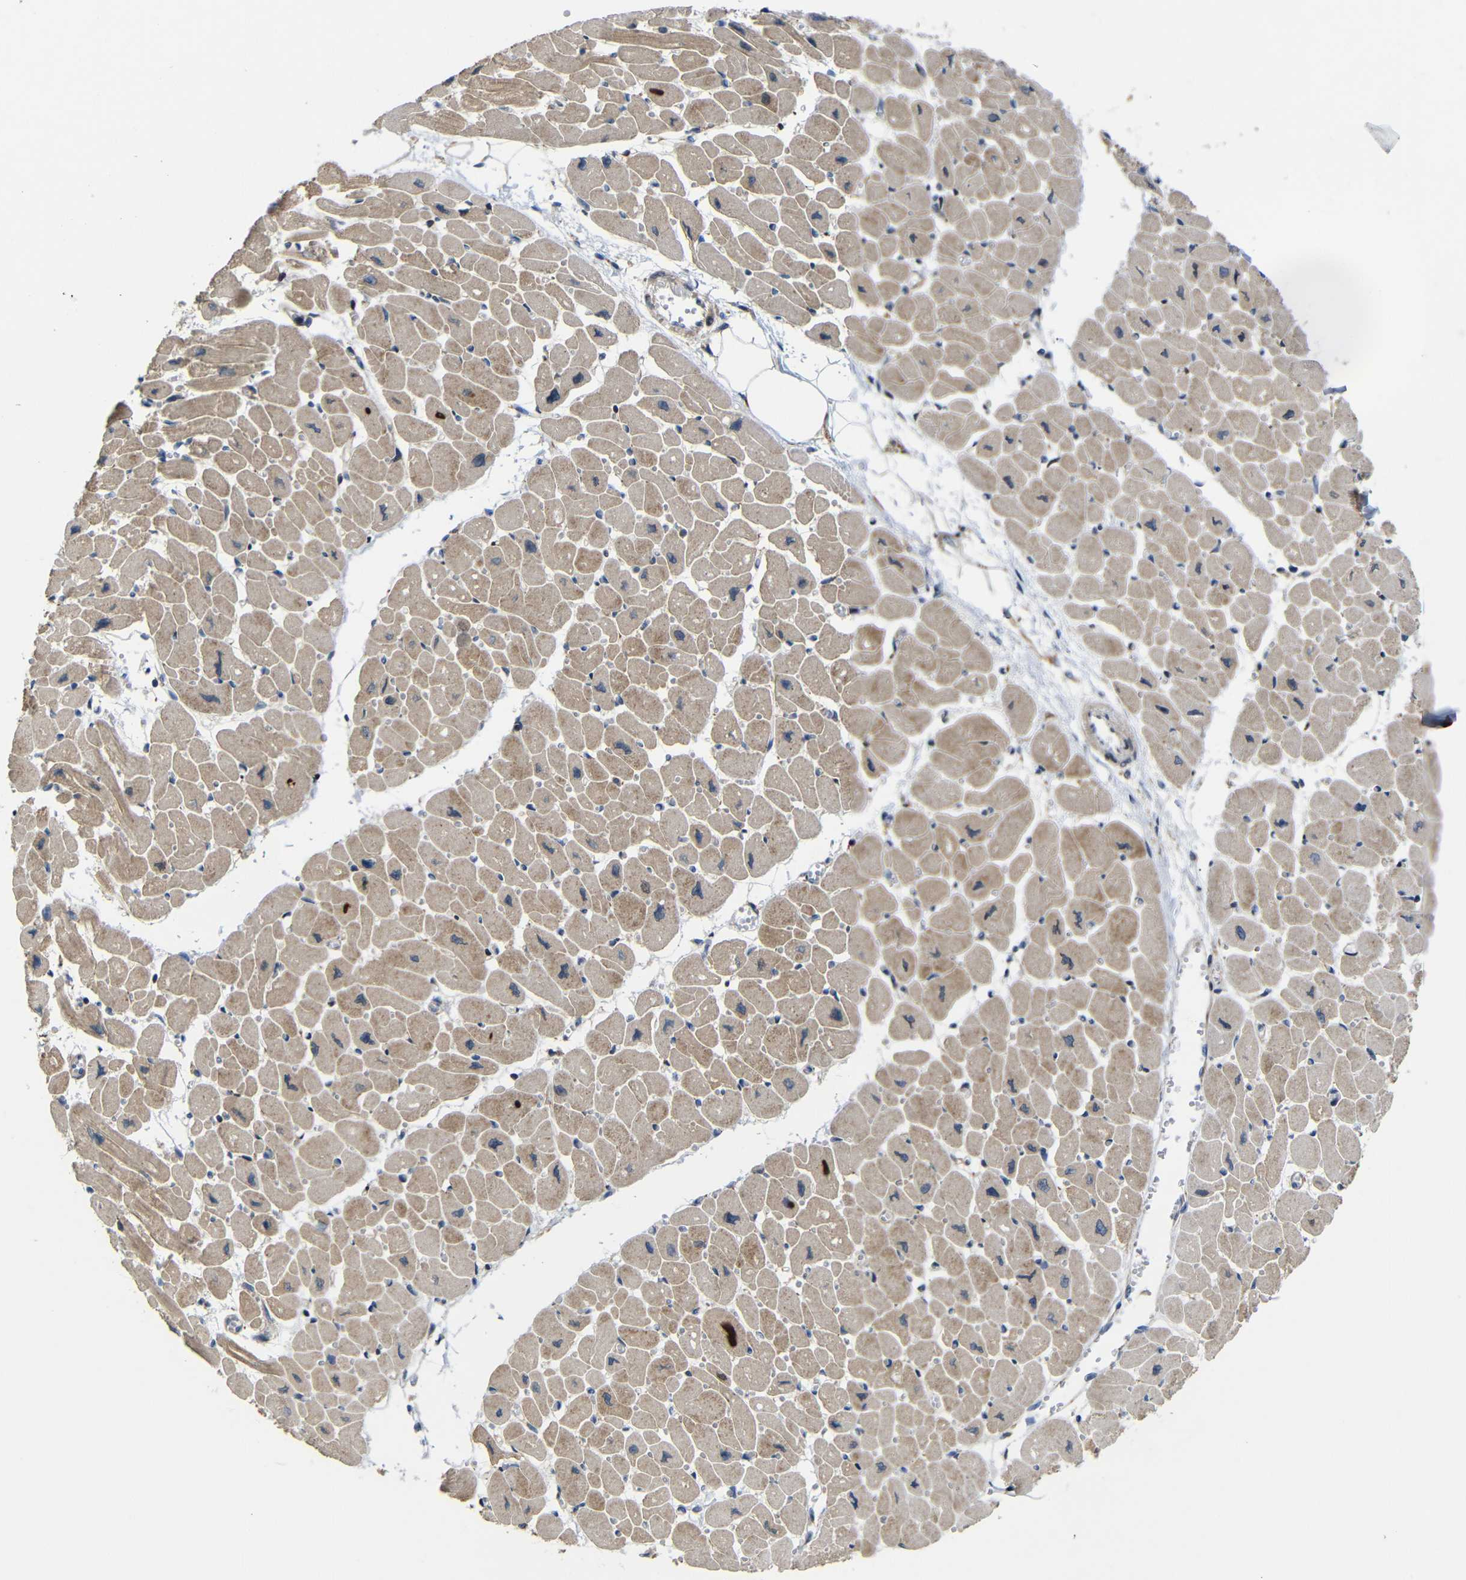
{"staining": {"intensity": "moderate", "quantity": ">75%", "location": "cytoplasmic/membranous"}, "tissue": "heart muscle", "cell_type": "Cardiomyocytes", "image_type": "normal", "snomed": [{"axis": "morphology", "description": "Normal tissue, NOS"}, {"axis": "topography", "description": "Heart"}], "caption": "Normal heart muscle shows moderate cytoplasmic/membranous staining in approximately >75% of cardiomyocytes.", "gene": "P3H2", "patient": {"sex": "female", "age": 54}}